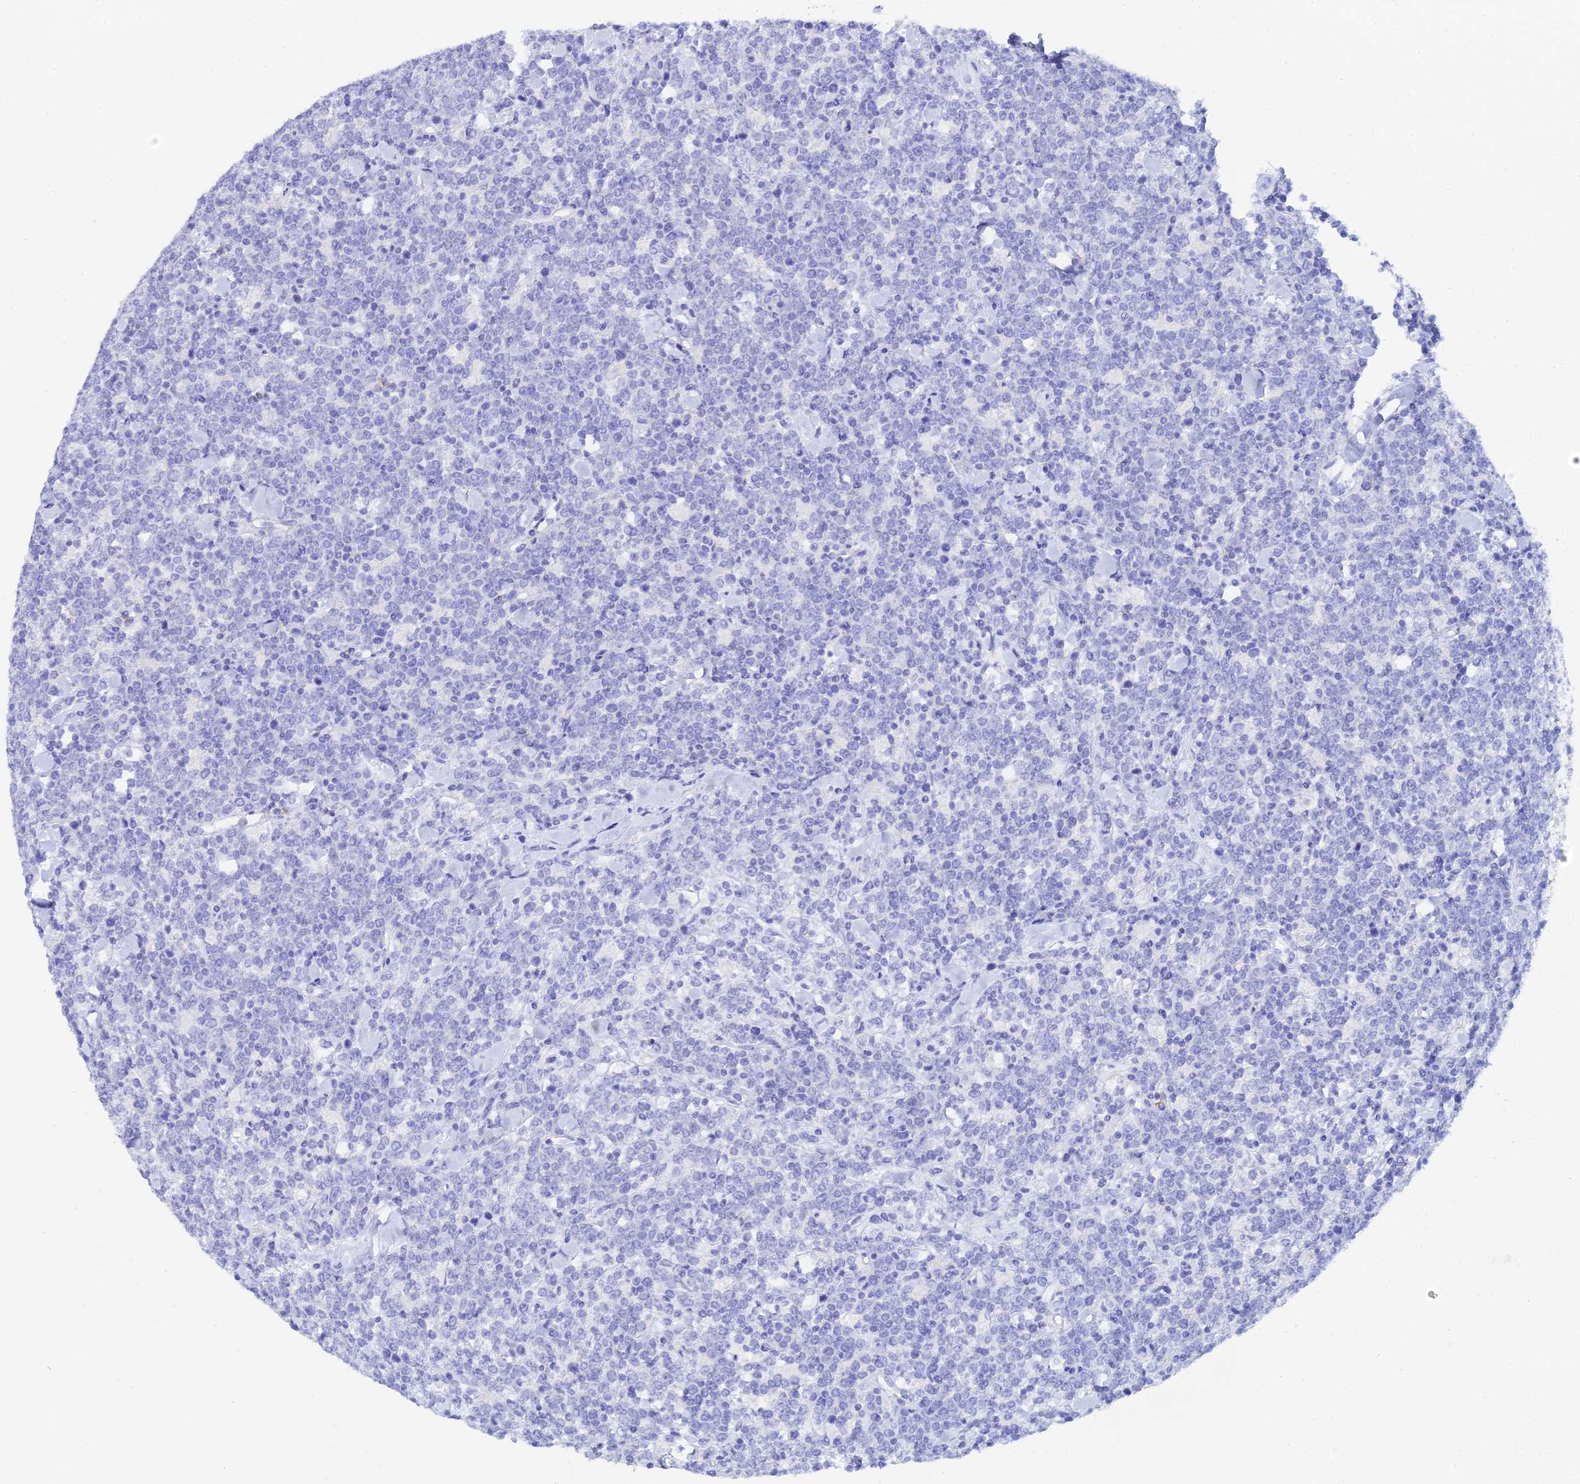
{"staining": {"intensity": "negative", "quantity": "none", "location": "none"}, "tissue": "lymphoma", "cell_type": "Tumor cells", "image_type": "cancer", "snomed": [{"axis": "morphology", "description": "Malignant lymphoma, non-Hodgkin's type, High grade"}, {"axis": "topography", "description": "Small intestine"}], "caption": "Human lymphoma stained for a protein using immunohistochemistry (IHC) shows no expression in tumor cells.", "gene": "CELA3A", "patient": {"sex": "male", "age": 8}}